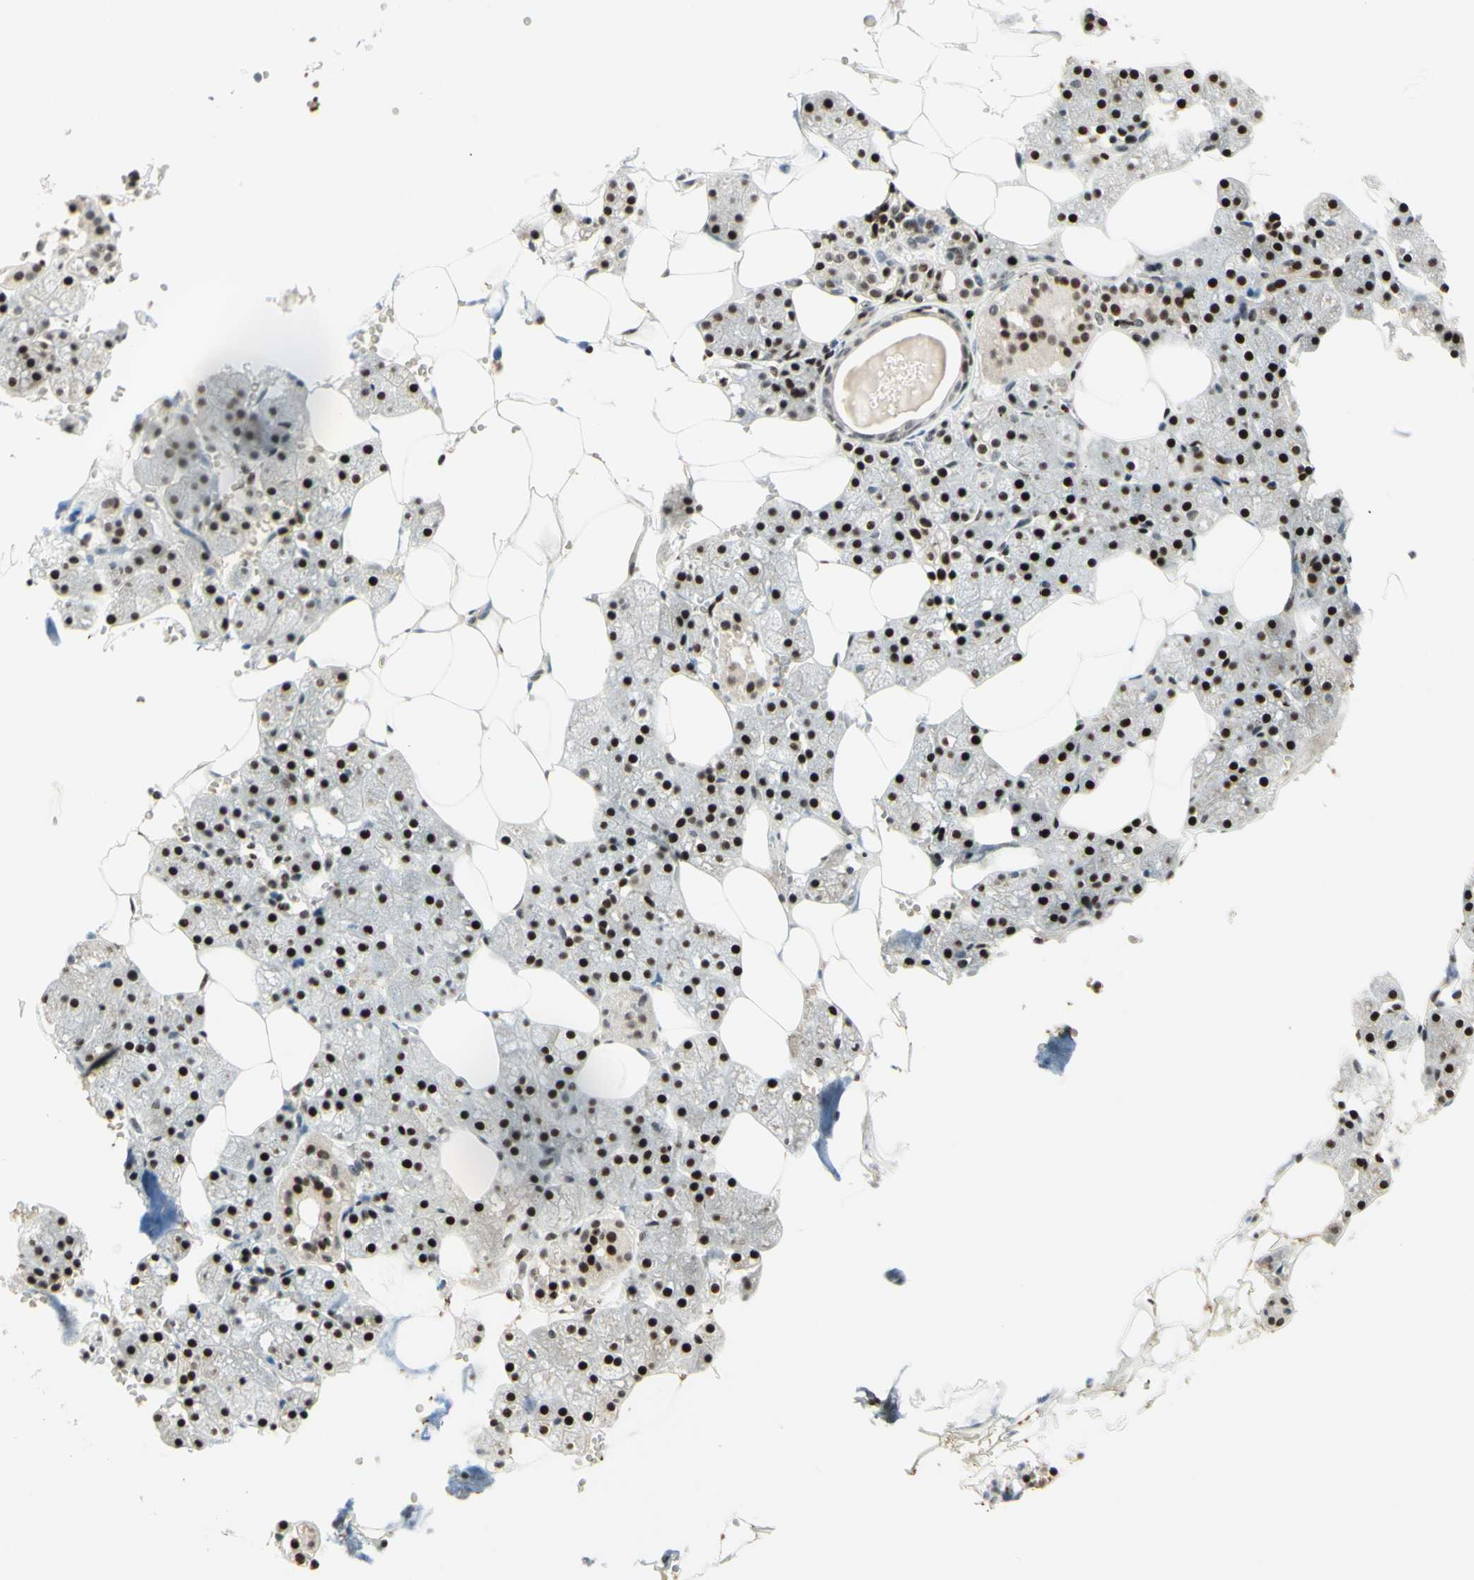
{"staining": {"intensity": "strong", "quantity": "25%-75%", "location": "nuclear"}, "tissue": "salivary gland", "cell_type": "Glandular cells", "image_type": "normal", "snomed": [{"axis": "morphology", "description": "Normal tissue, NOS"}, {"axis": "topography", "description": "Salivary gland"}], "caption": "Immunohistochemistry micrograph of benign human salivary gland stained for a protein (brown), which demonstrates high levels of strong nuclear expression in approximately 25%-75% of glandular cells.", "gene": "CDKL5", "patient": {"sex": "male", "age": 62}}